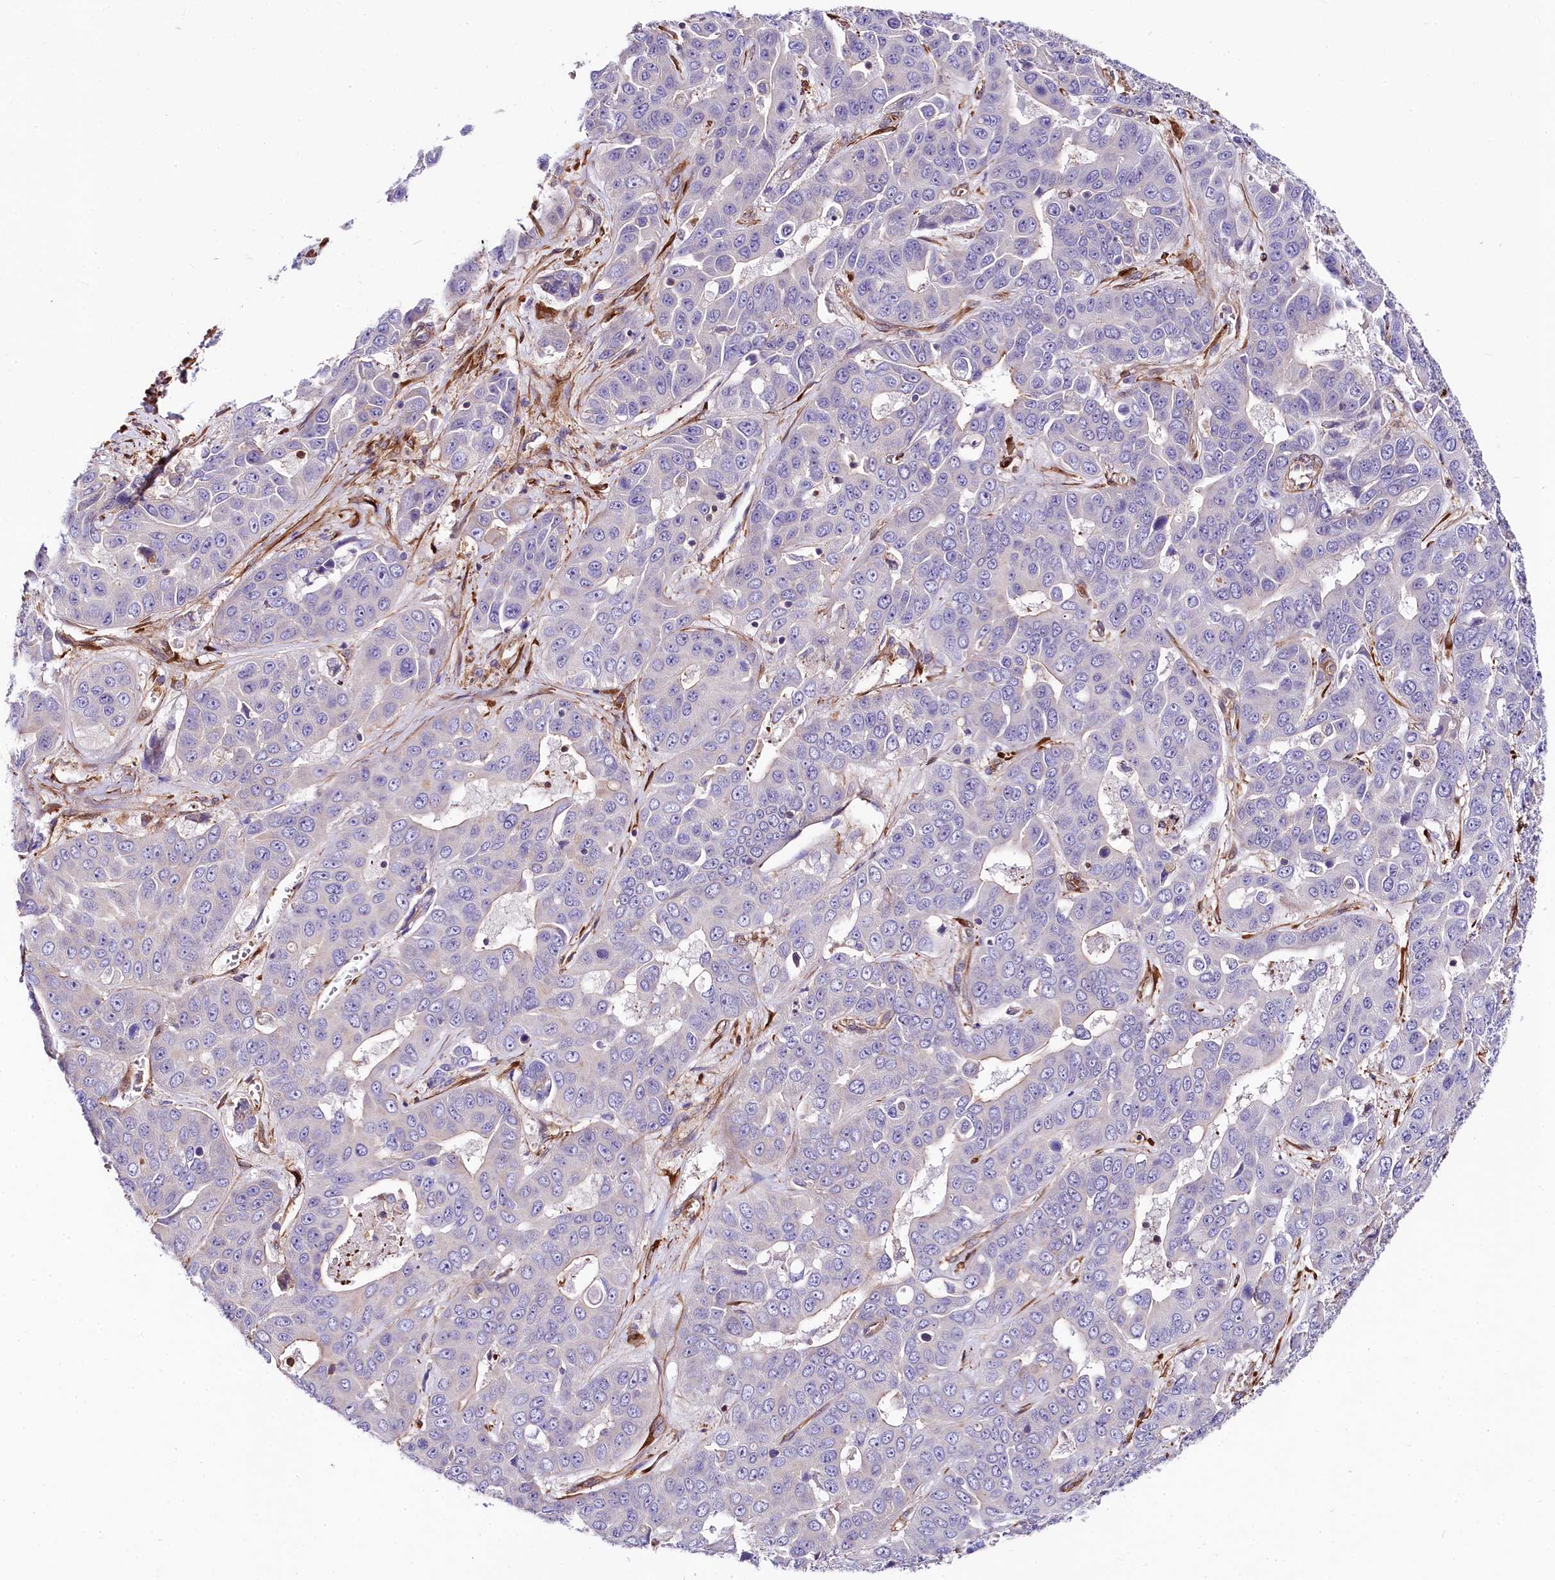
{"staining": {"intensity": "negative", "quantity": "none", "location": "none"}, "tissue": "liver cancer", "cell_type": "Tumor cells", "image_type": "cancer", "snomed": [{"axis": "morphology", "description": "Cholangiocarcinoma"}, {"axis": "topography", "description": "Liver"}], "caption": "Immunohistochemistry (IHC) image of liver cancer stained for a protein (brown), which displays no positivity in tumor cells.", "gene": "FCHSD2", "patient": {"sex": "female", "age": 52}}